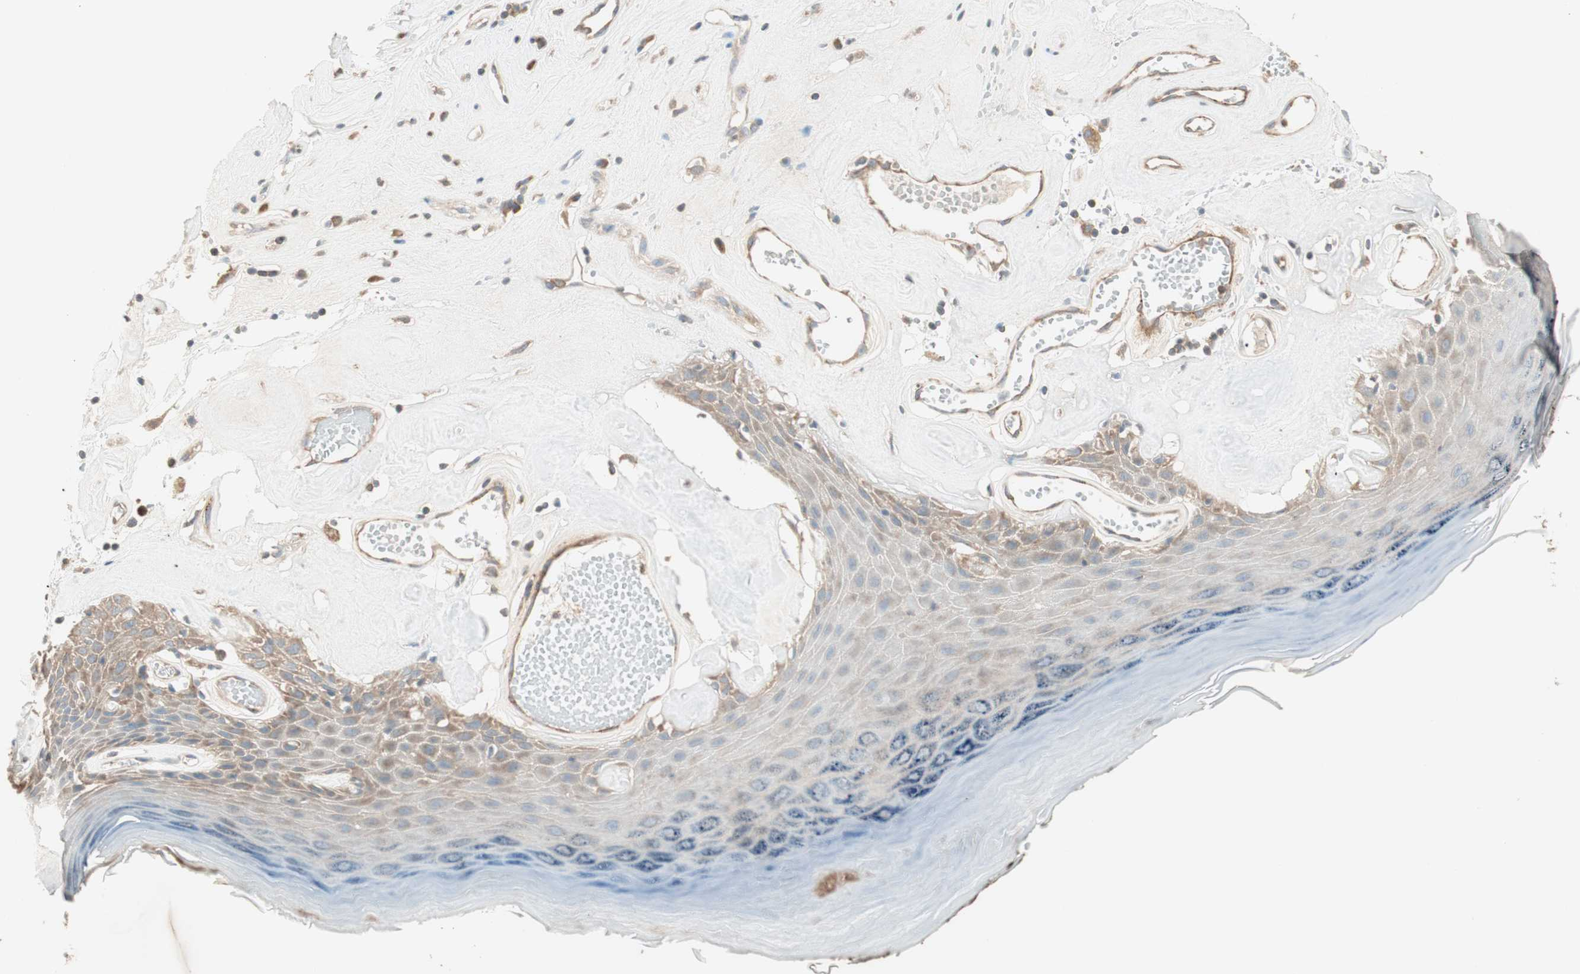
{"staining": {"intensity": "moderate", "quantity": ">75%", "location": "cytoplasmic/membranous,nuclear"}, "tissue": "skin", "cell_type": "Epidermal cells", "image_type": "normal", "snomed": [{"axis": "morphology", "description": "Normal tissue, NOS"}, {"axis": "morphology", "description": "Inflammation, NOS"}, {"axis": "topography", "description": "Vulva"}], "caption": "Skin stained for a protein exhibits moderate cytoplasmic/membranous,nuclear positivity in epidermal cells. Immunohistochemistry stains the protein of interest in brown and the nuclei are stained blue.", "gene": "CC2D1A", "patient": {"sex": "female", "age": 84}}